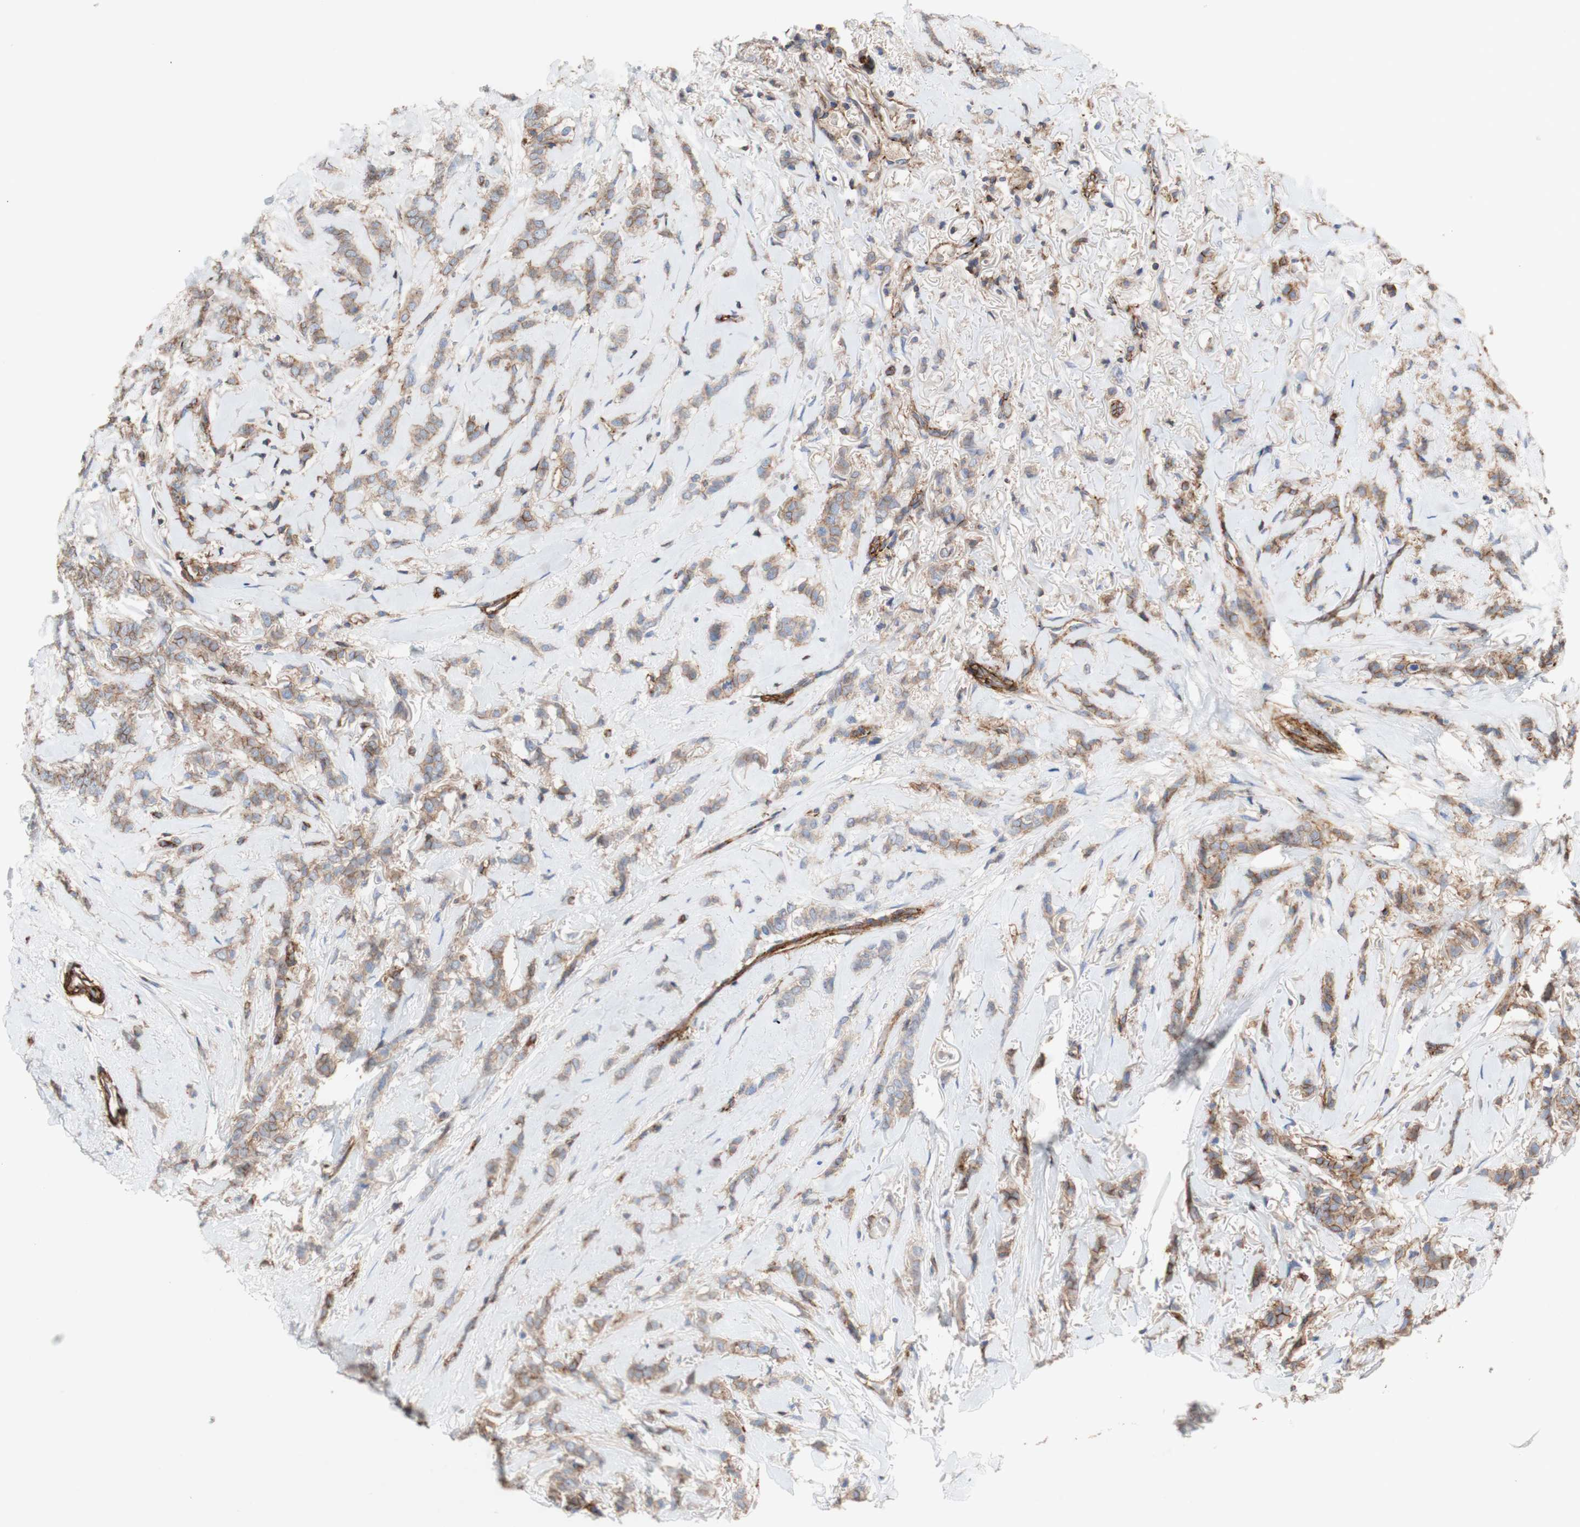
{"staining": {"intensity": "weak", "quantity": ">75%", "location": "cytoplasmic/membranous"}, "tissue": "breast cancer", "cell_type": "Tumor cells", "image_type": "cancer", "snomed": [{"axis": "morphology", "description": "Lobular carcinoma"}, {"axis": "topography", "description": "Skin"}, {"axis": "topography", "description": "Breast"}], "caption": "Tumor cells show low levels of weak cytoplasmic/membranous expression in about >75% of cells in breast cancer.", "gene": "ATP2A3", "patient": {"sex": "female", "age": 46}}